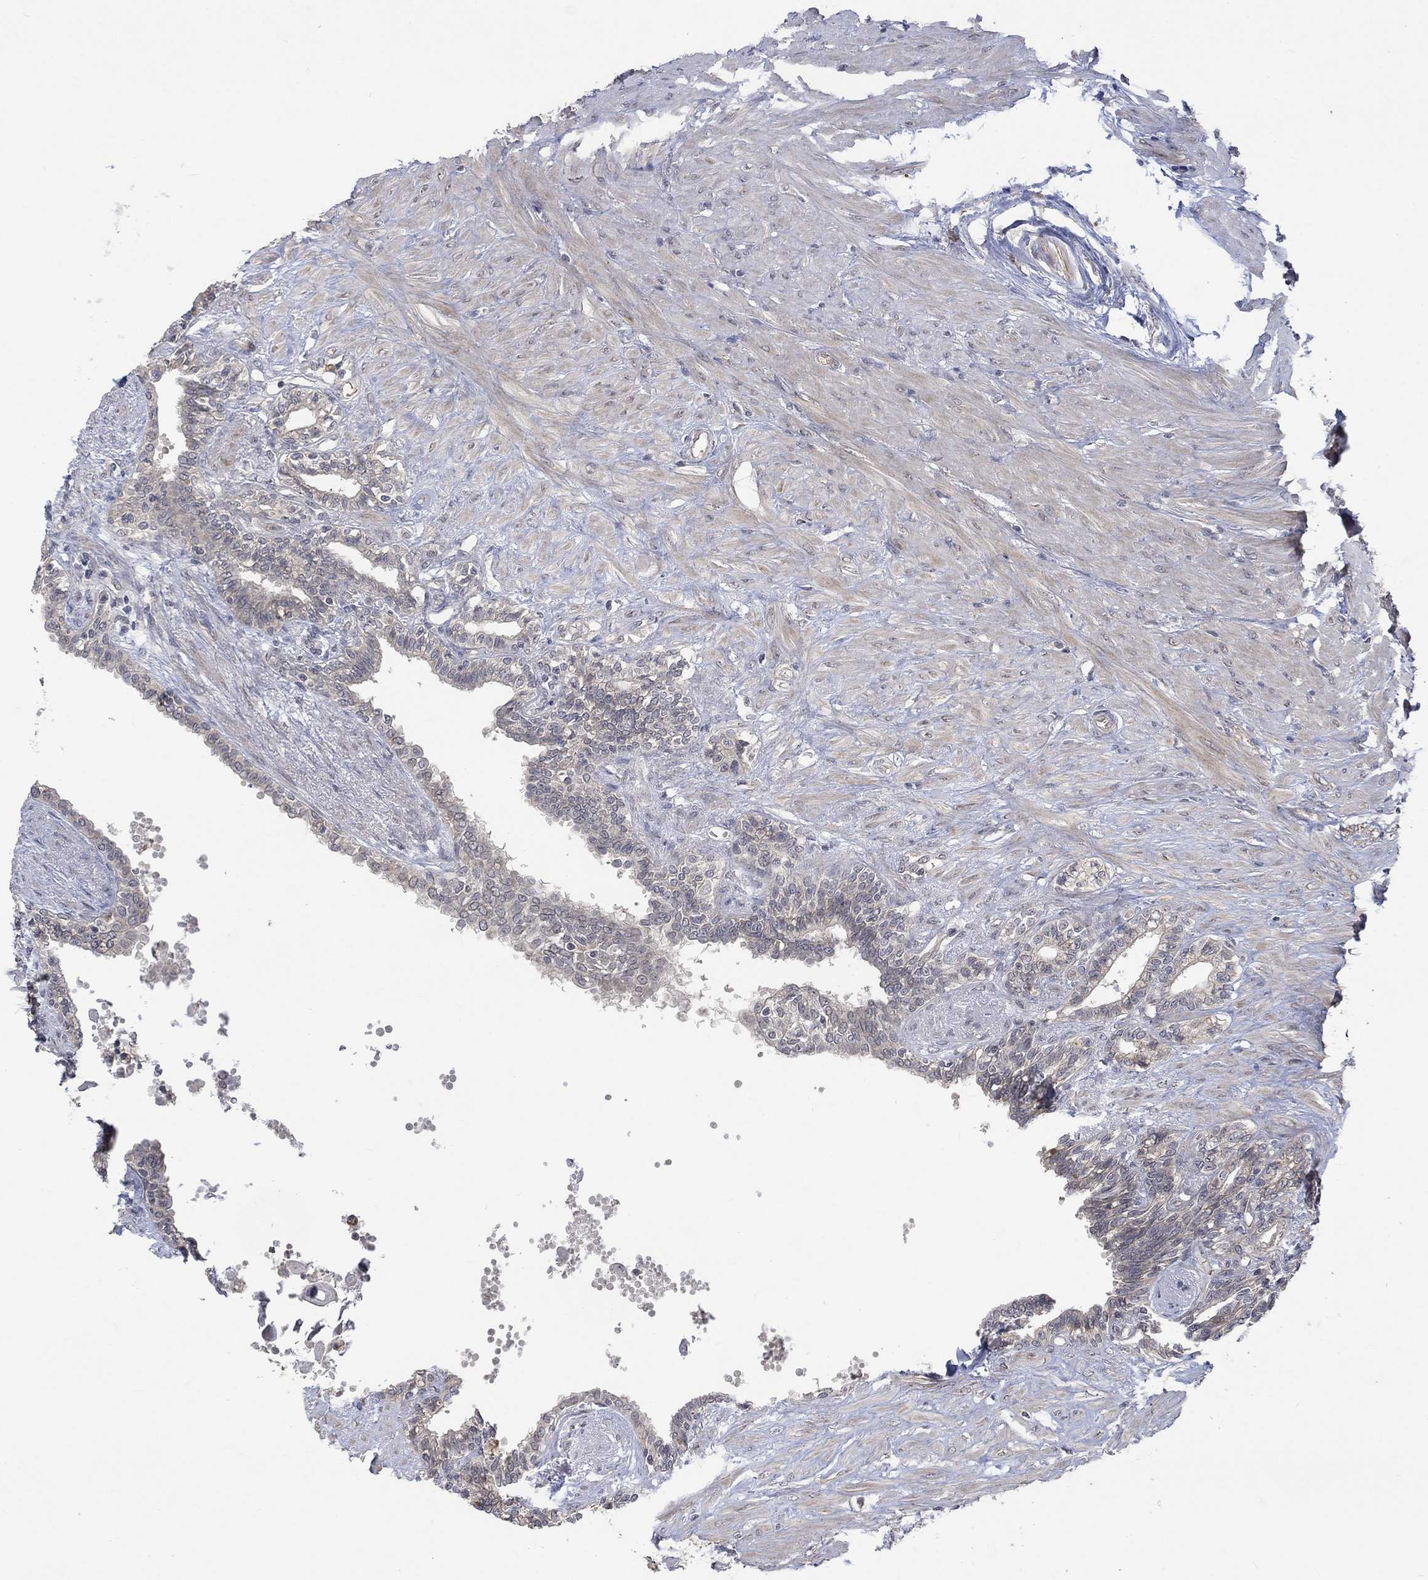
{"staining": {"intensity": "weak", "quantity": "<25%", "location": "cytoplasmic/membranous"}, "tissue": "seminal vesicle", "cell_type": "Glandular cells", "image_type": "normal", "snomed": [{"axis": "morphology", "description": "Normal tissue, NOS"}, {"axis": "morphology", "description": "Urothelial carcinoma, NOS"}, {"axis": "topography", "description": "Urinary bladder"}, {"axis": "topography", "description": "Seminal veicle"}], "caption": "A micrograph of human seminal vesicle is negative for staining in glandular cells.", "gene": "GRIN2D", "patient": {"sex": "male", "age": 76}}